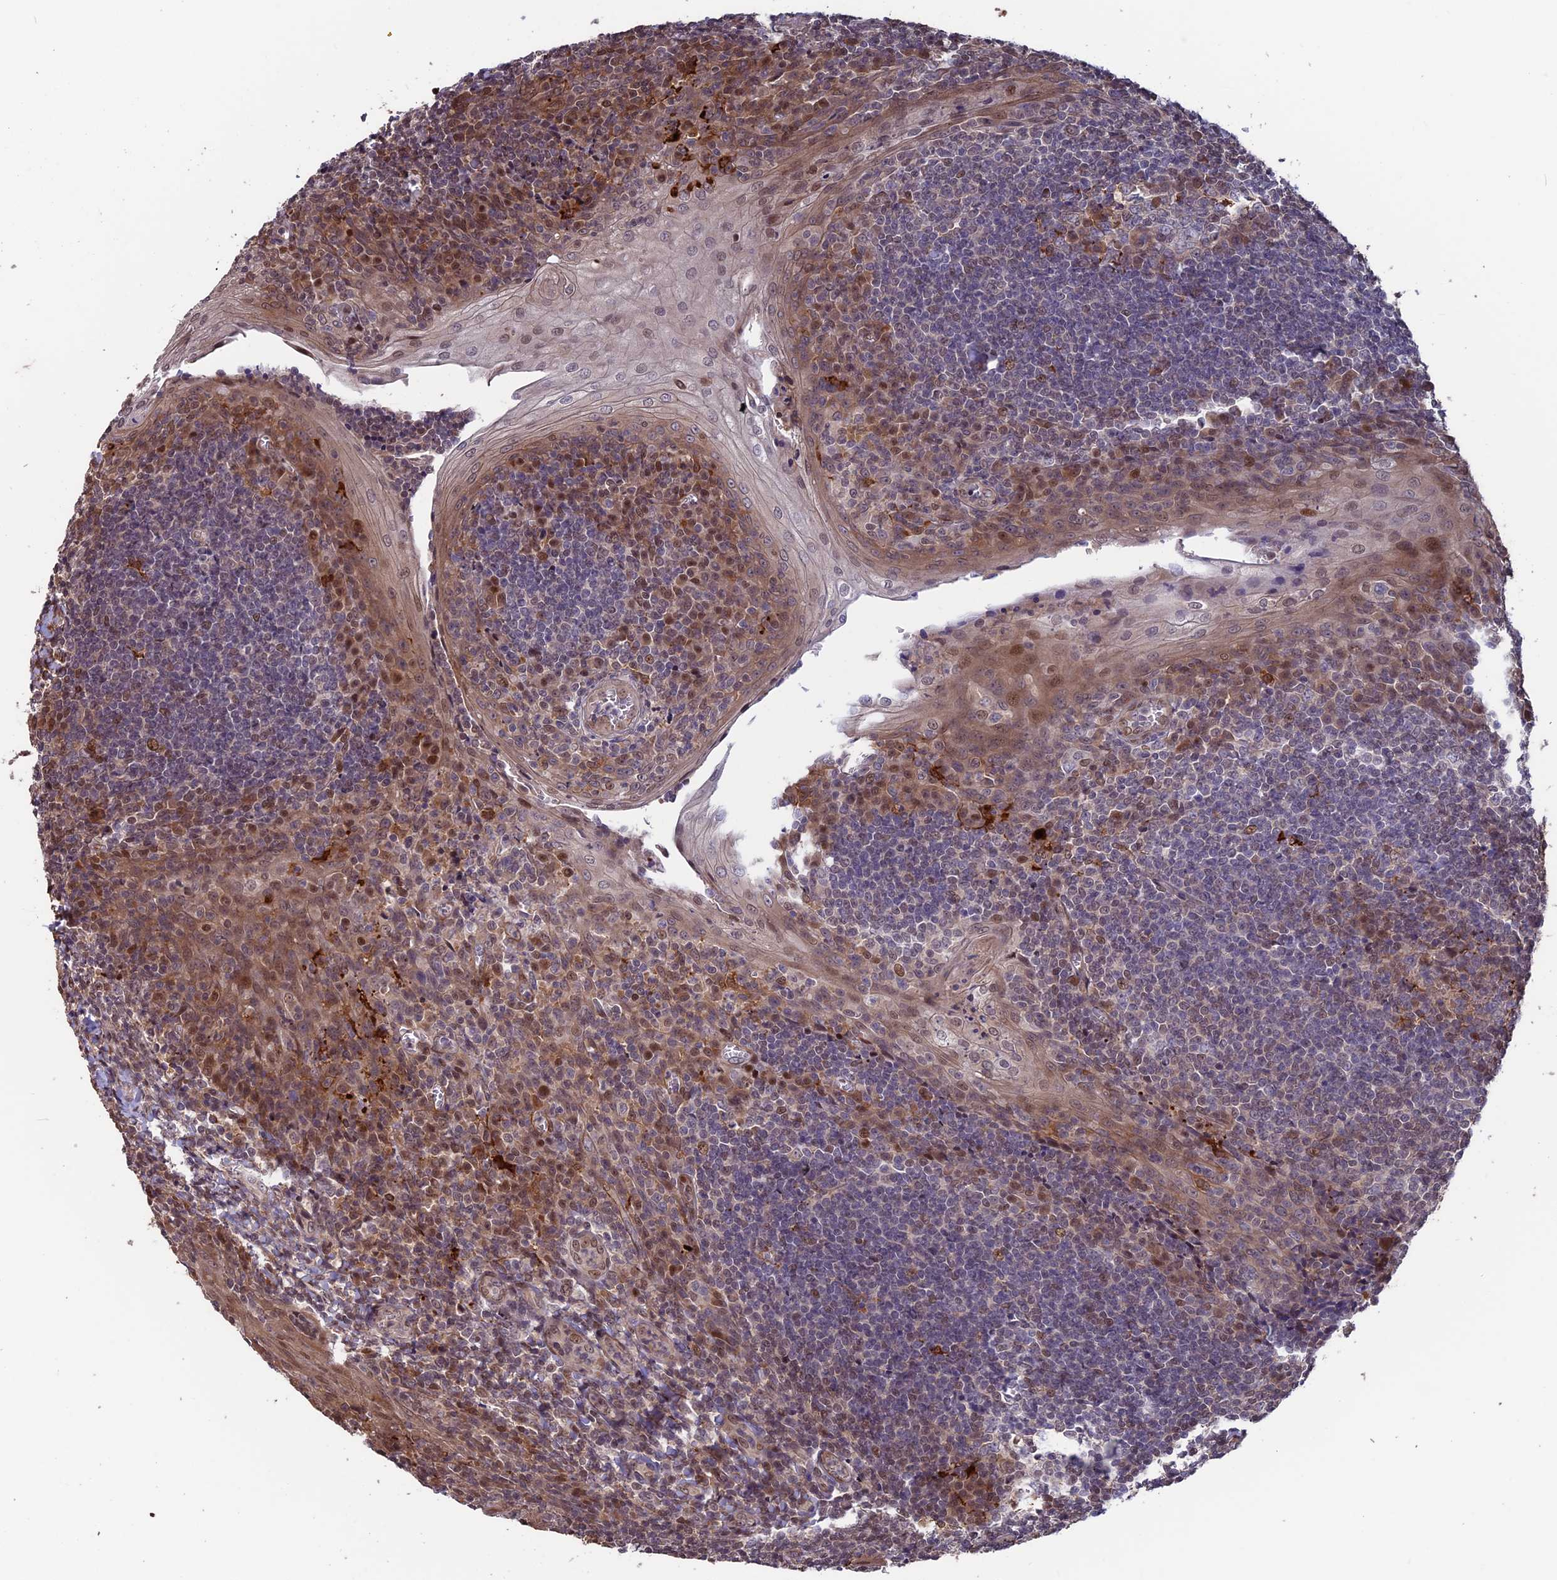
{"staining": {"intensity": "moderate", "quantity": "<25%", "location": "cytoplasmic/membranous,nuclear"}, "tissue": "tonsil", "cell_type": "Germinal center cells", "image_type": "normal", "snomed": [{"axis": "morphology", "description": "Normal tissue, NOS"}, {"axis": "topography", "description": "Tonsil"}], "caption": "Normal tonsil exhibits moderate cytoplasmic/membranous,nuclear expression in about <25% of germinal center cells Using DAB (3,3'-diaminobenzidine) (brown) and hematoxylin (blue) stains, captured at high magnification using brightfield microscopy..", "gene": "MAST2", "patient": {"sex": "male", "age": 27}}